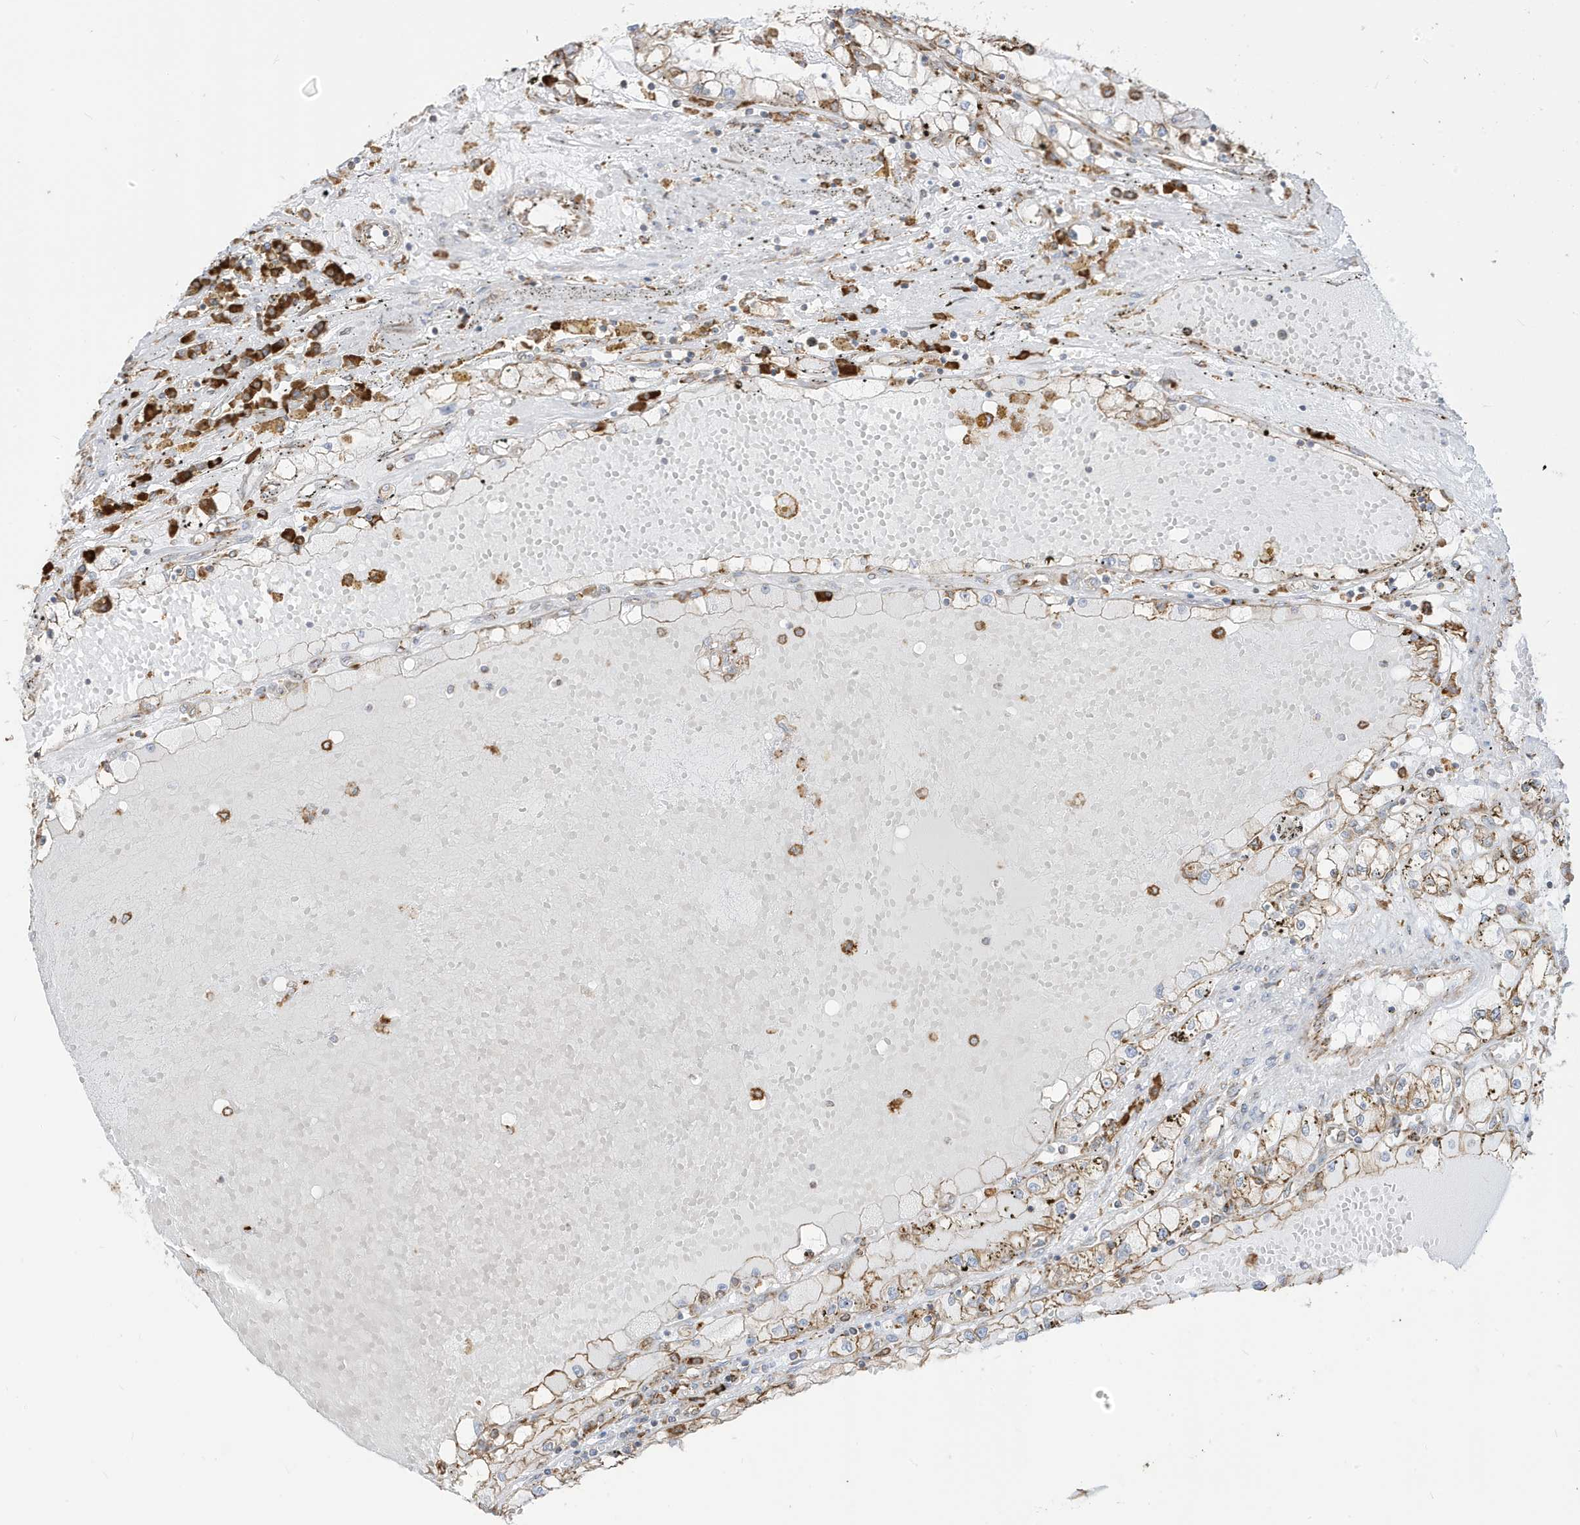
{"staining": {"intensity": "weak", "quantity": ">75%", "location": "cytoplasmic/membranous"}, "tissue": "renal cancer", "cell_type": "Tumor cells", "image_type": "cancer", "snomed": [{"axis": "morphology", "description": "Adenocarcinoma, NOS"}, {"axis": "topography", "description": "Kidney"}], "caption": "About >75% of tumor cells in adenocarcinoma (renal) display weak cytoplasmic/membranous protein expression as visualized by brown immunohistochemical staining.", "gene": "PDIA6", "patient": {"sex": "male", "age": 56}}